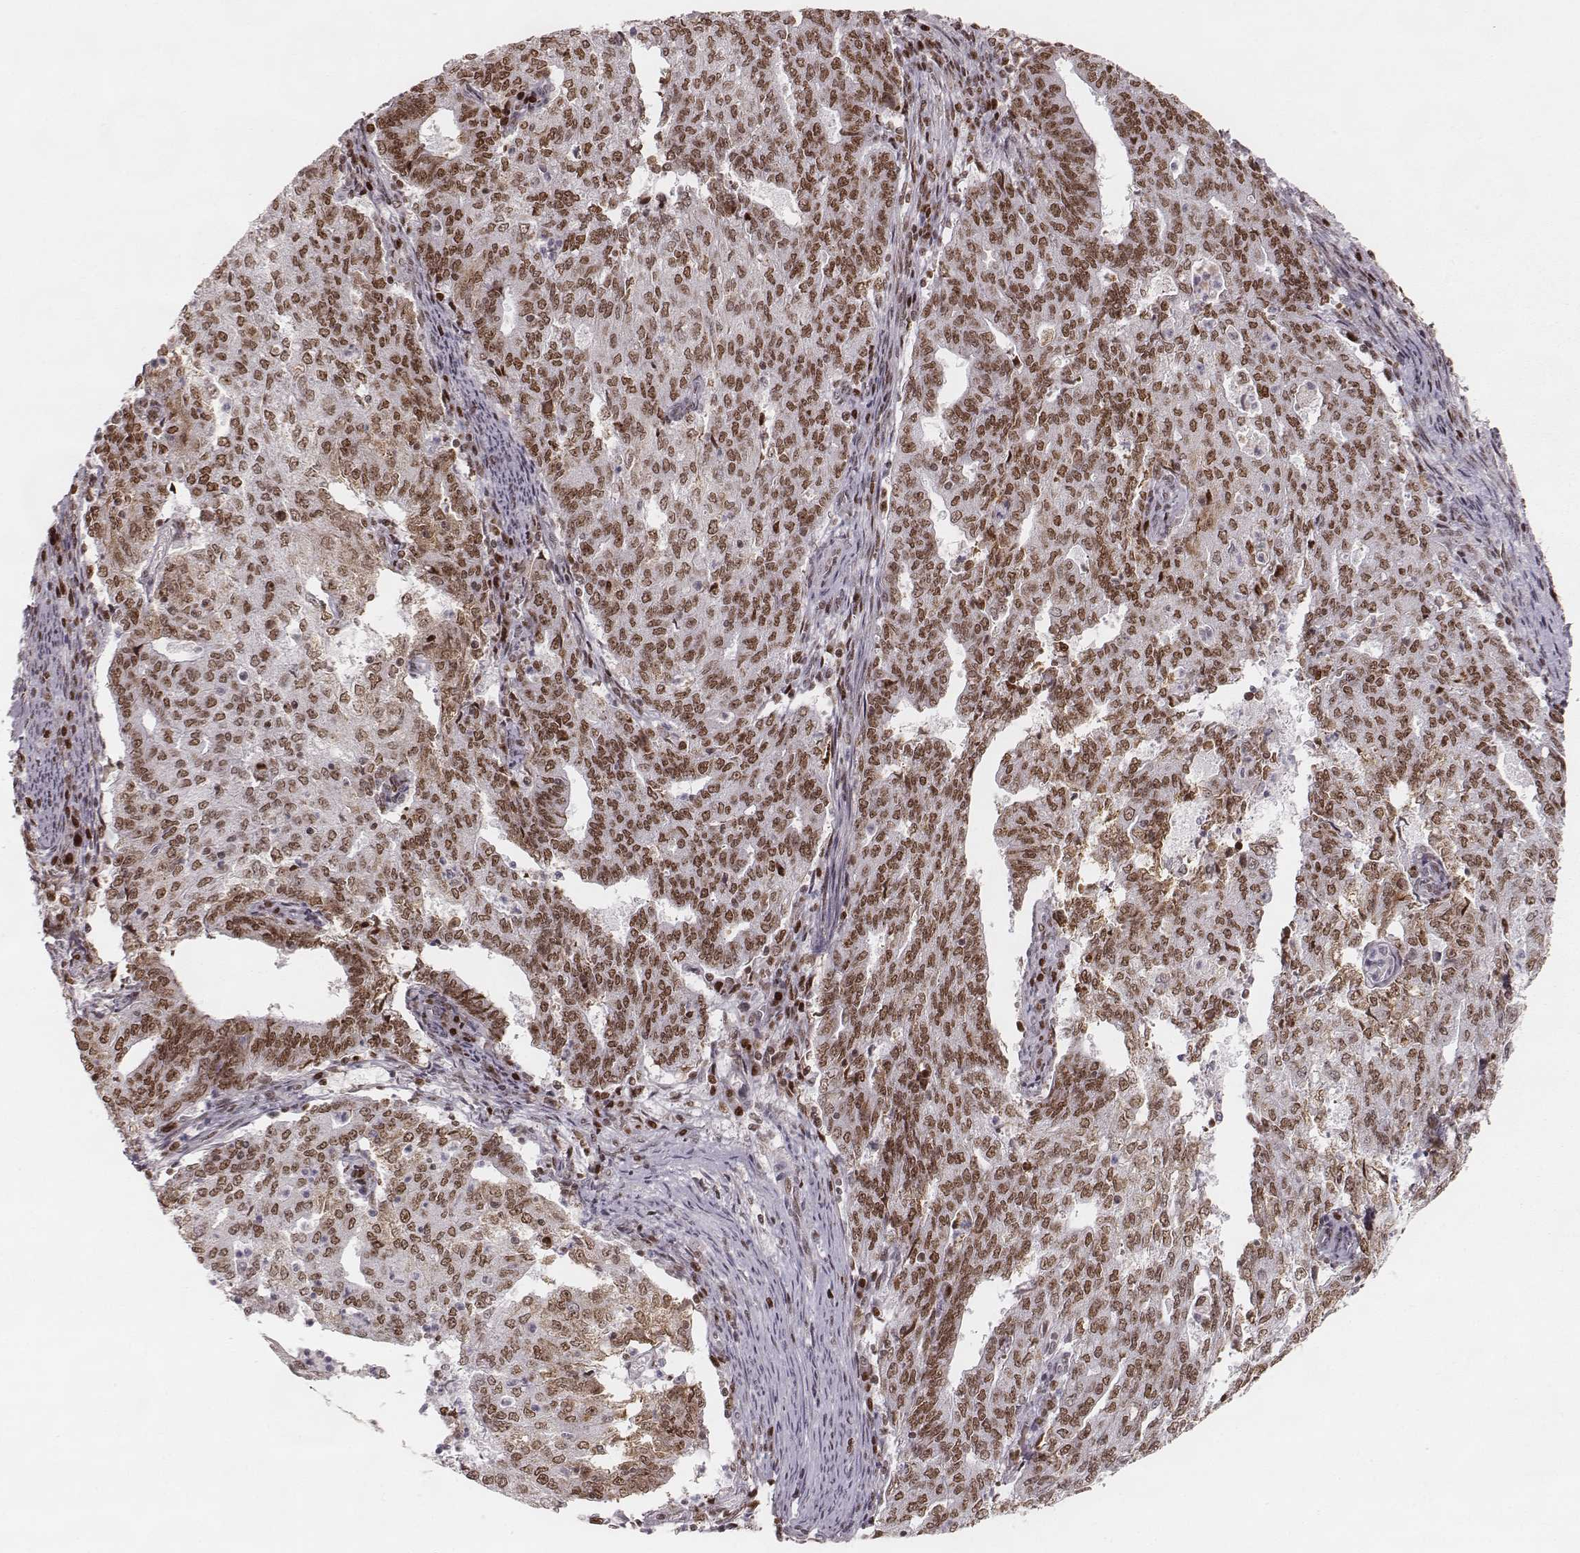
{"staining": {"intensity": "moderate", "quantity": ">75%", "location": "nuclear"}, "tissue": "endometrial cancer", "cell_type": "Tumor cells", "image_type": "cancer", "snomed": [{"axis": "morphology", "description": "Adenocarcinoma, NOS"}, {"axis": "topography", "description": "Endometrium"}], "caption": "A micrograph of adenocarcinoma (endometrial) stained for a protein reveals moderate nuclear brown staining in tumor cells.", "gene": "PARP1", "patient": {"sex": "female", "age": 82}}